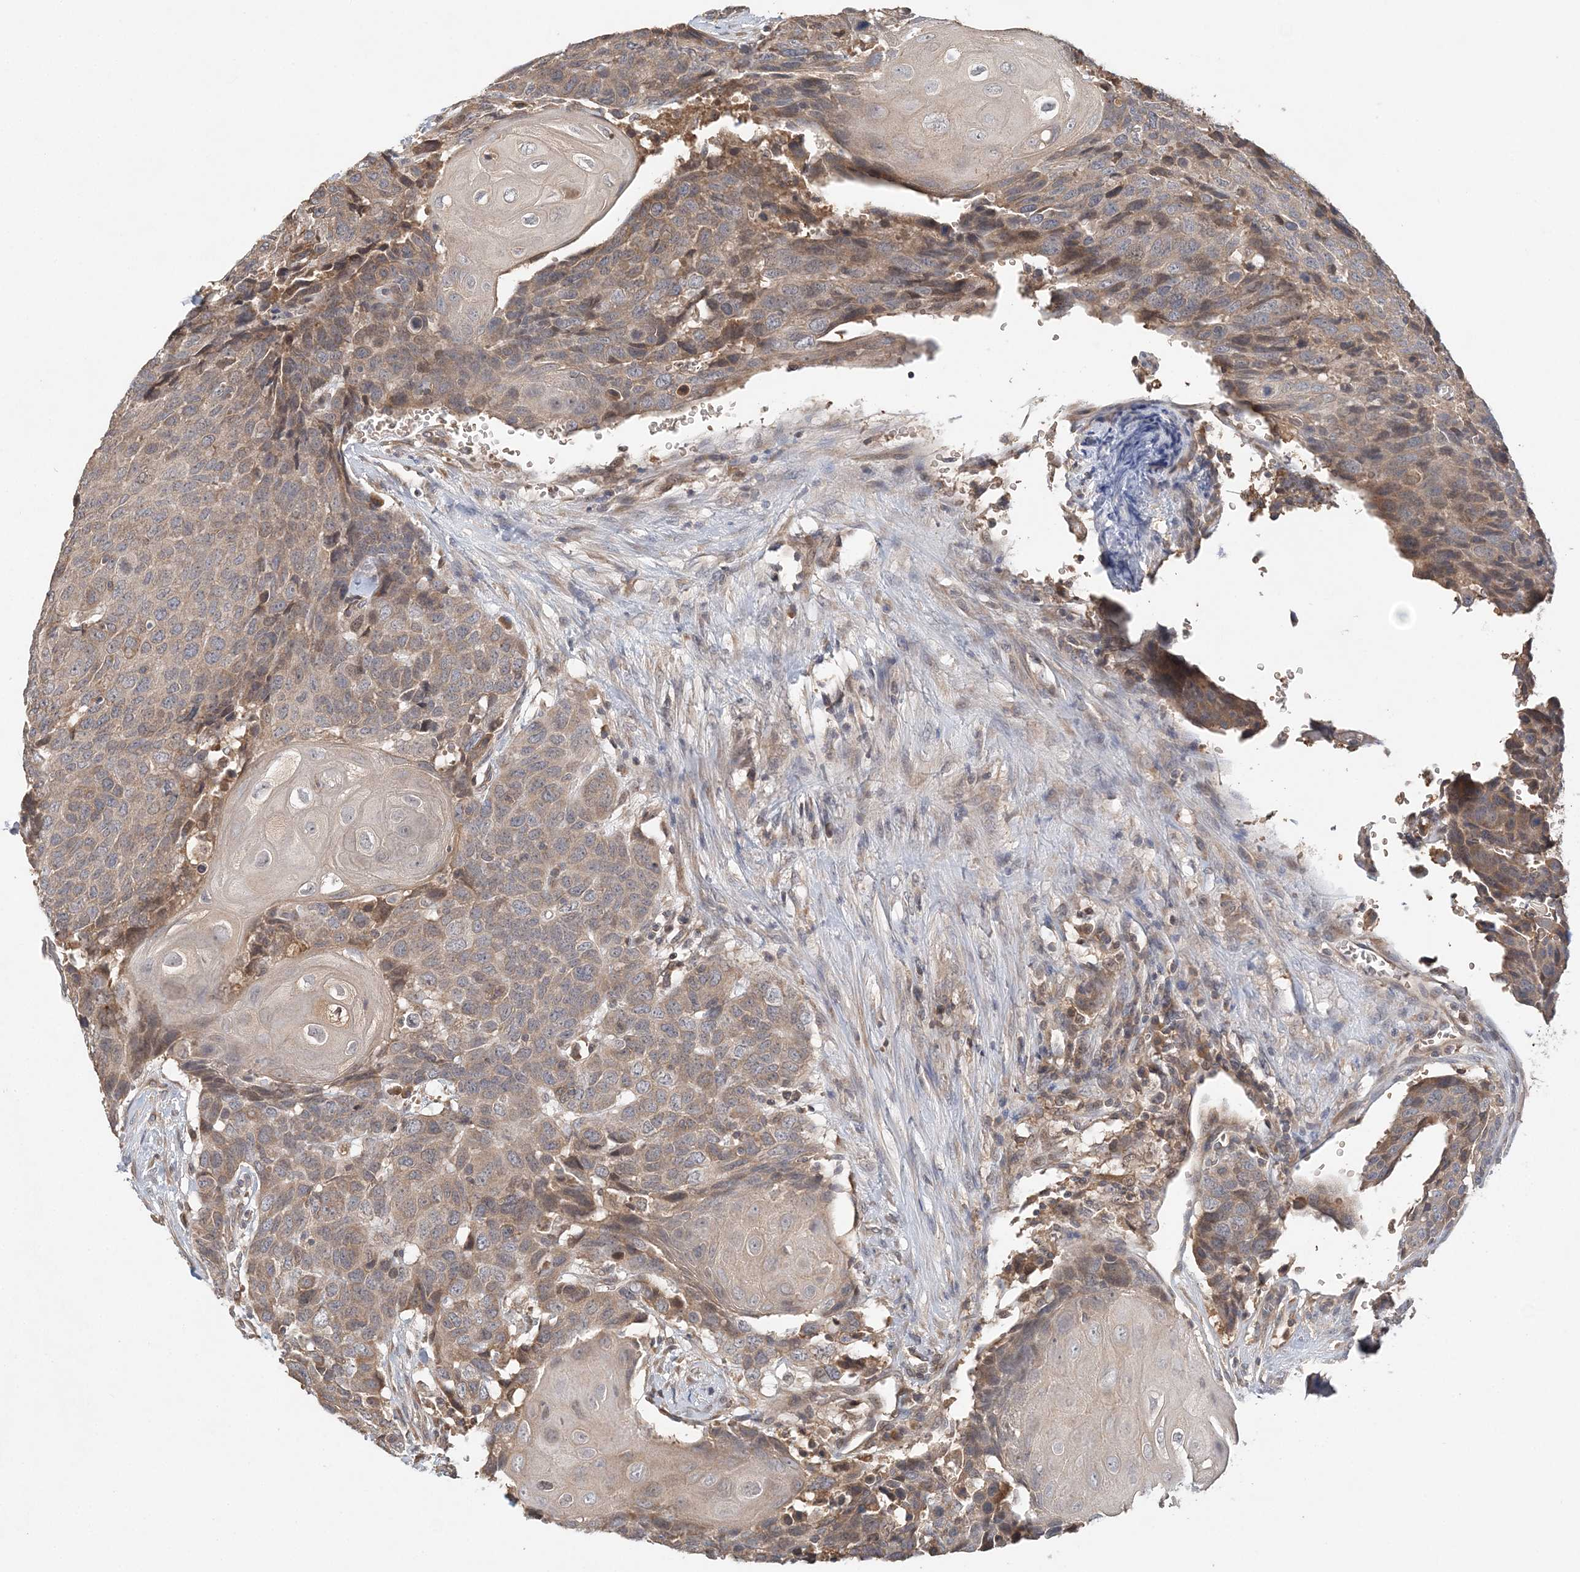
{"staining": {"intensity": "weak", "quantity": ">75%", "location": "cytoplasmic/membranous"}, "tissue": "head and neck cancer", "cell_type": "Tumor cells", "image_type": "cancer", "snomed": [{"axis": "morphology", "description": "Squamous cell carcinoma, NOS"}, {"axis": "topography", "description": "Head-Neck"}], "caption": "IHC micrograph of squamous cell carcinoma (head and neck) stained for a protein (brown), which exhibits low levels of weak cytoplasmic/membranous positivity in approximately >75% of tumor cells.", "gene": "SYCP3", "patient": {"sex": "male", "age": 66}}